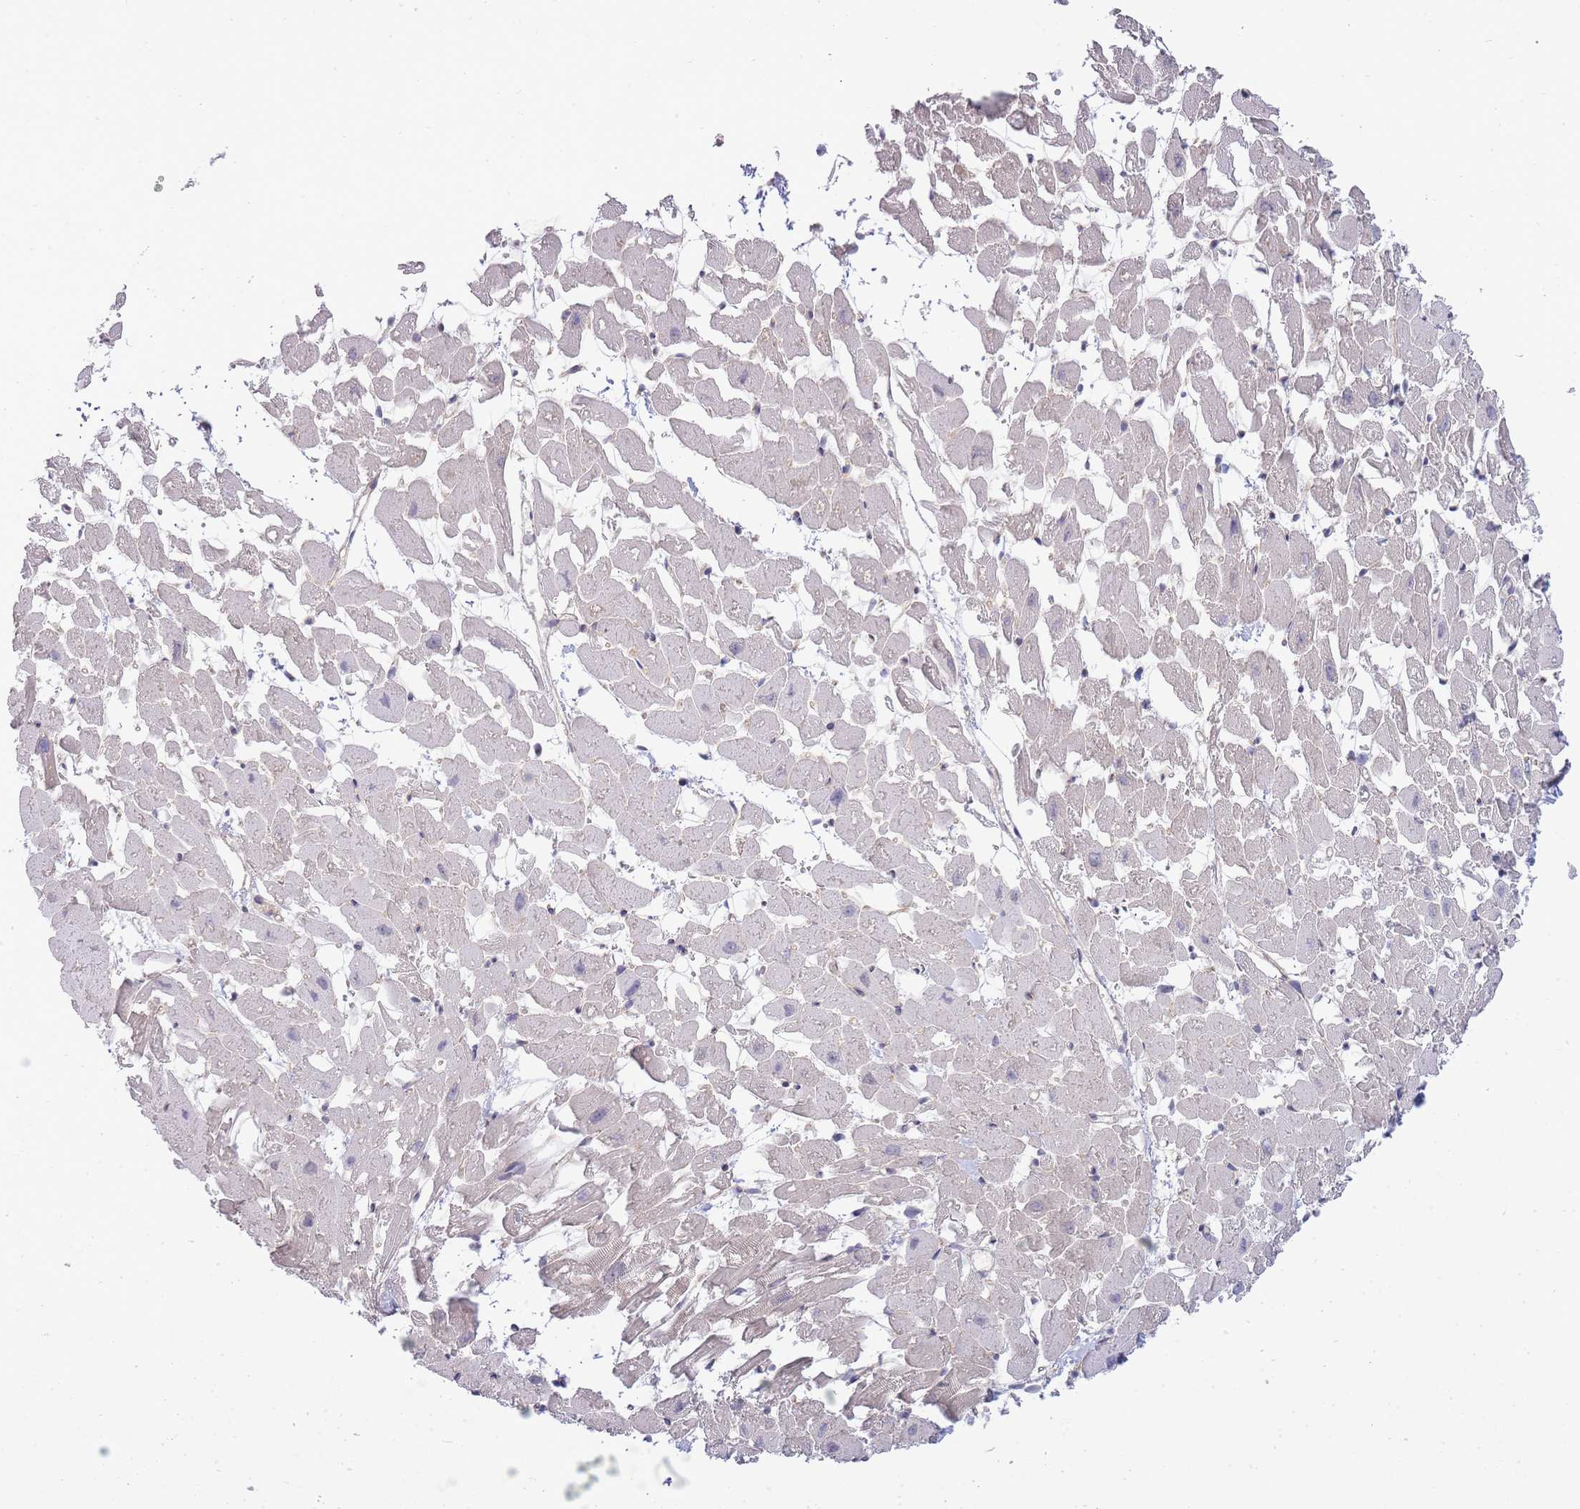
{"staining": {"intensity": "weak", "quantity": "25%-75%", "location": "cytoplasmic/membranous"}, "tissue": "heart muscle", "cell_type": "Cardiomyocytes", "image_type": "normal", "snomed": [{"axis": "morphology", "description": "Normal tissue, NOS"}, {"axis": "topography", "description": "Heart"}], "caption": "This is an image of IHC staining of normal heart muscle, which shows weak expression in the cytoplasmic/membranous of cardiomyocytes.", "gene": "C19orf25", "patient": {"sex": "female", "age": 64}}